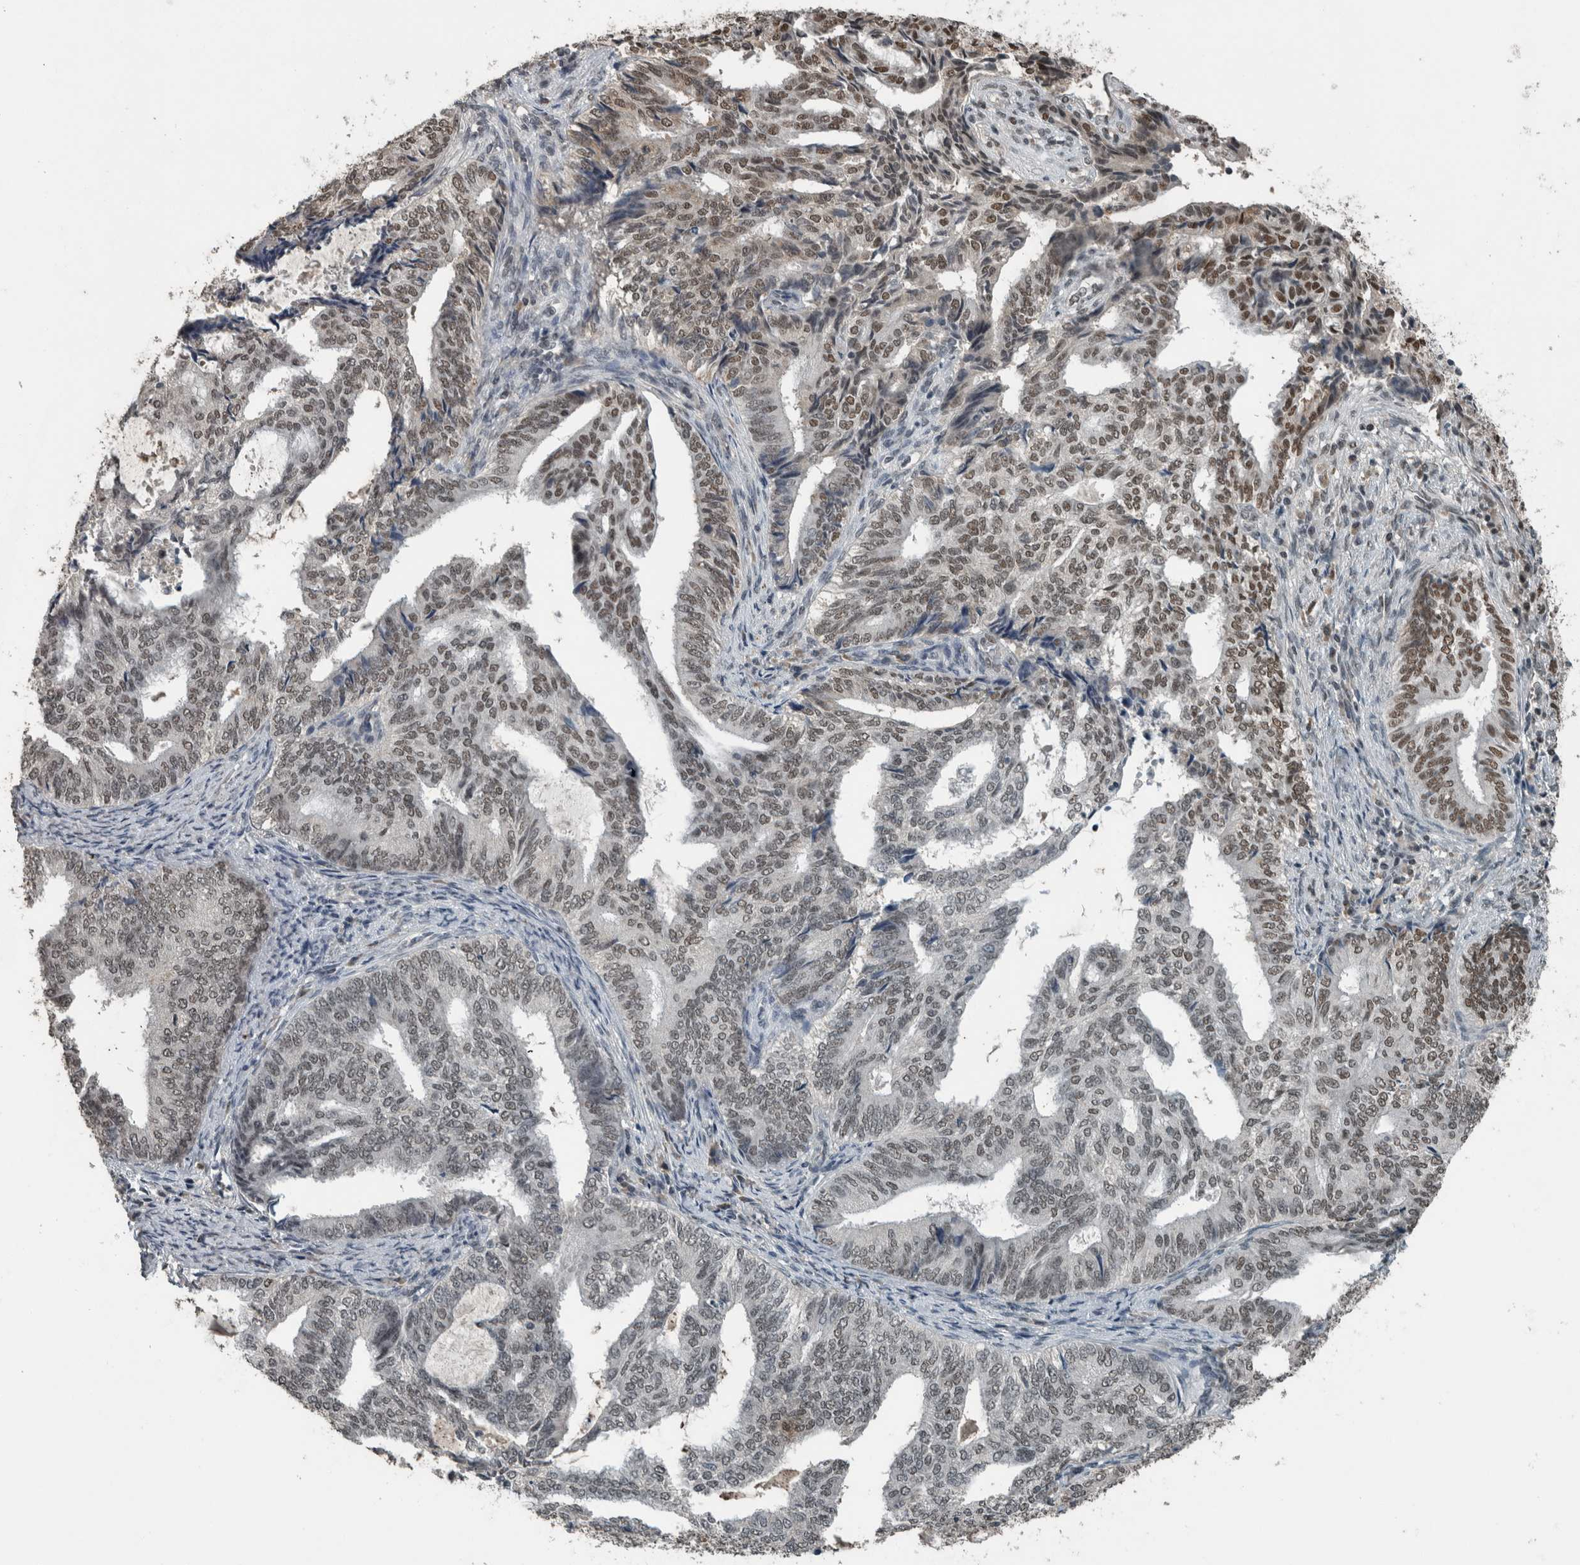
{"staining": {"intensity": "moderate", "quantity": "25%-75%", "location": "nuclear"}, "tissue": "endometrial cancer", "cell_type": "Tumor cells", "image_type": "cancer", "snomed": [{"axis": "morphology", "description": "Adenocarcinoma, NOS"}, {"axis": "topography", "description": "Endometrium"}], "caption": "Moderate nuclear staining is seen in approximately 25%-75% of tumor cells in endometrial cancer. (brown staining indicates protein expression, while blue staining denotes nuclei).", "gene": "ZNF24", "patient": {"sex": "female", "age": 58}}